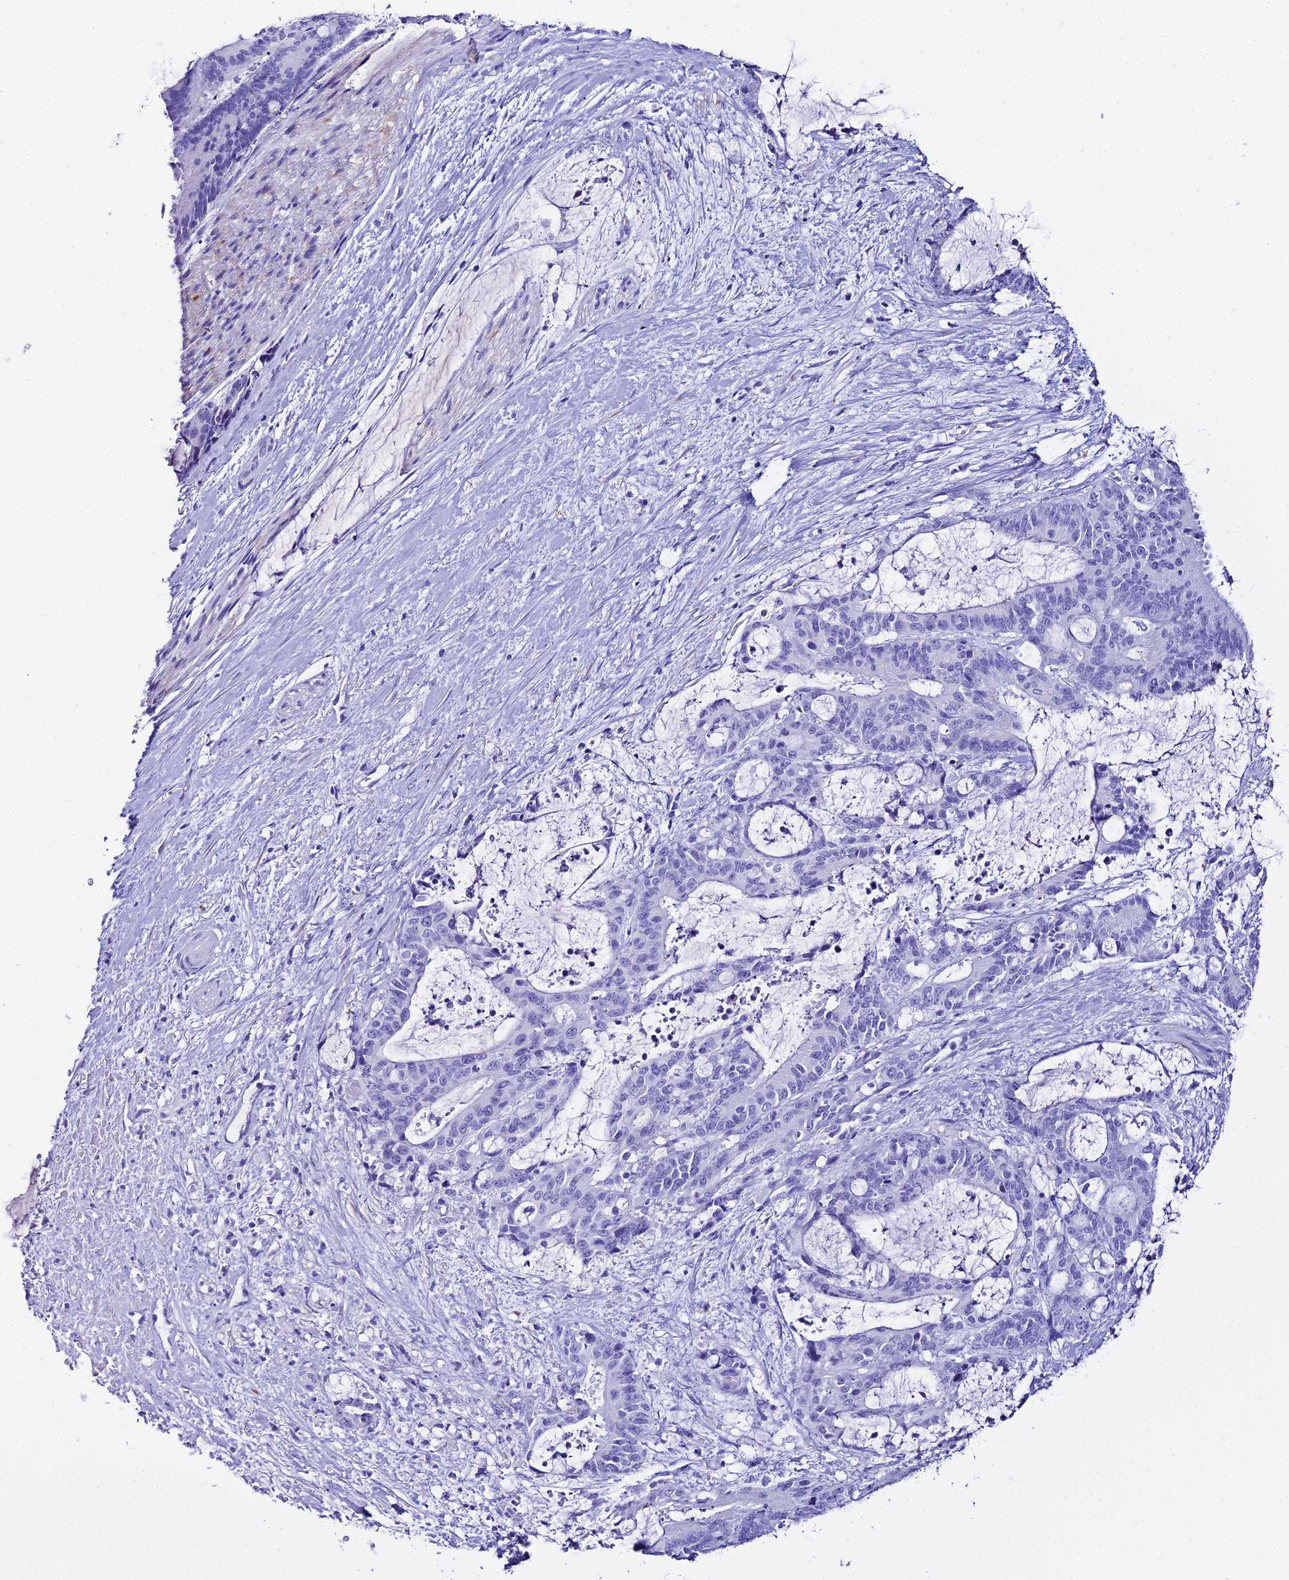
{"staining": {"intensity": "negative", "quantity": "none", "location": "none"}, "tissue": "liver cancer", "cell_type": "Tumor cells", "image_type": "cancer", "snomed": [{"axis": "morphology", "description": "Normal tissue, NOS"}, {"axis": "morphology", "description": "Cholangiocarcinoma"}, {"axis": "topography", "description": "Liver"}, {"axis": "topography", "description": "Peripheral nerve tissue"}], "caption": "This photomicrograph is of liver cancer stained with immunohistochemistry to label a protein in brown with the nuclei are counter-stained blue. There is no expression in tumor cells.", "gene": "TRMT44", "patient": {"sex": "female", "age": 73}}